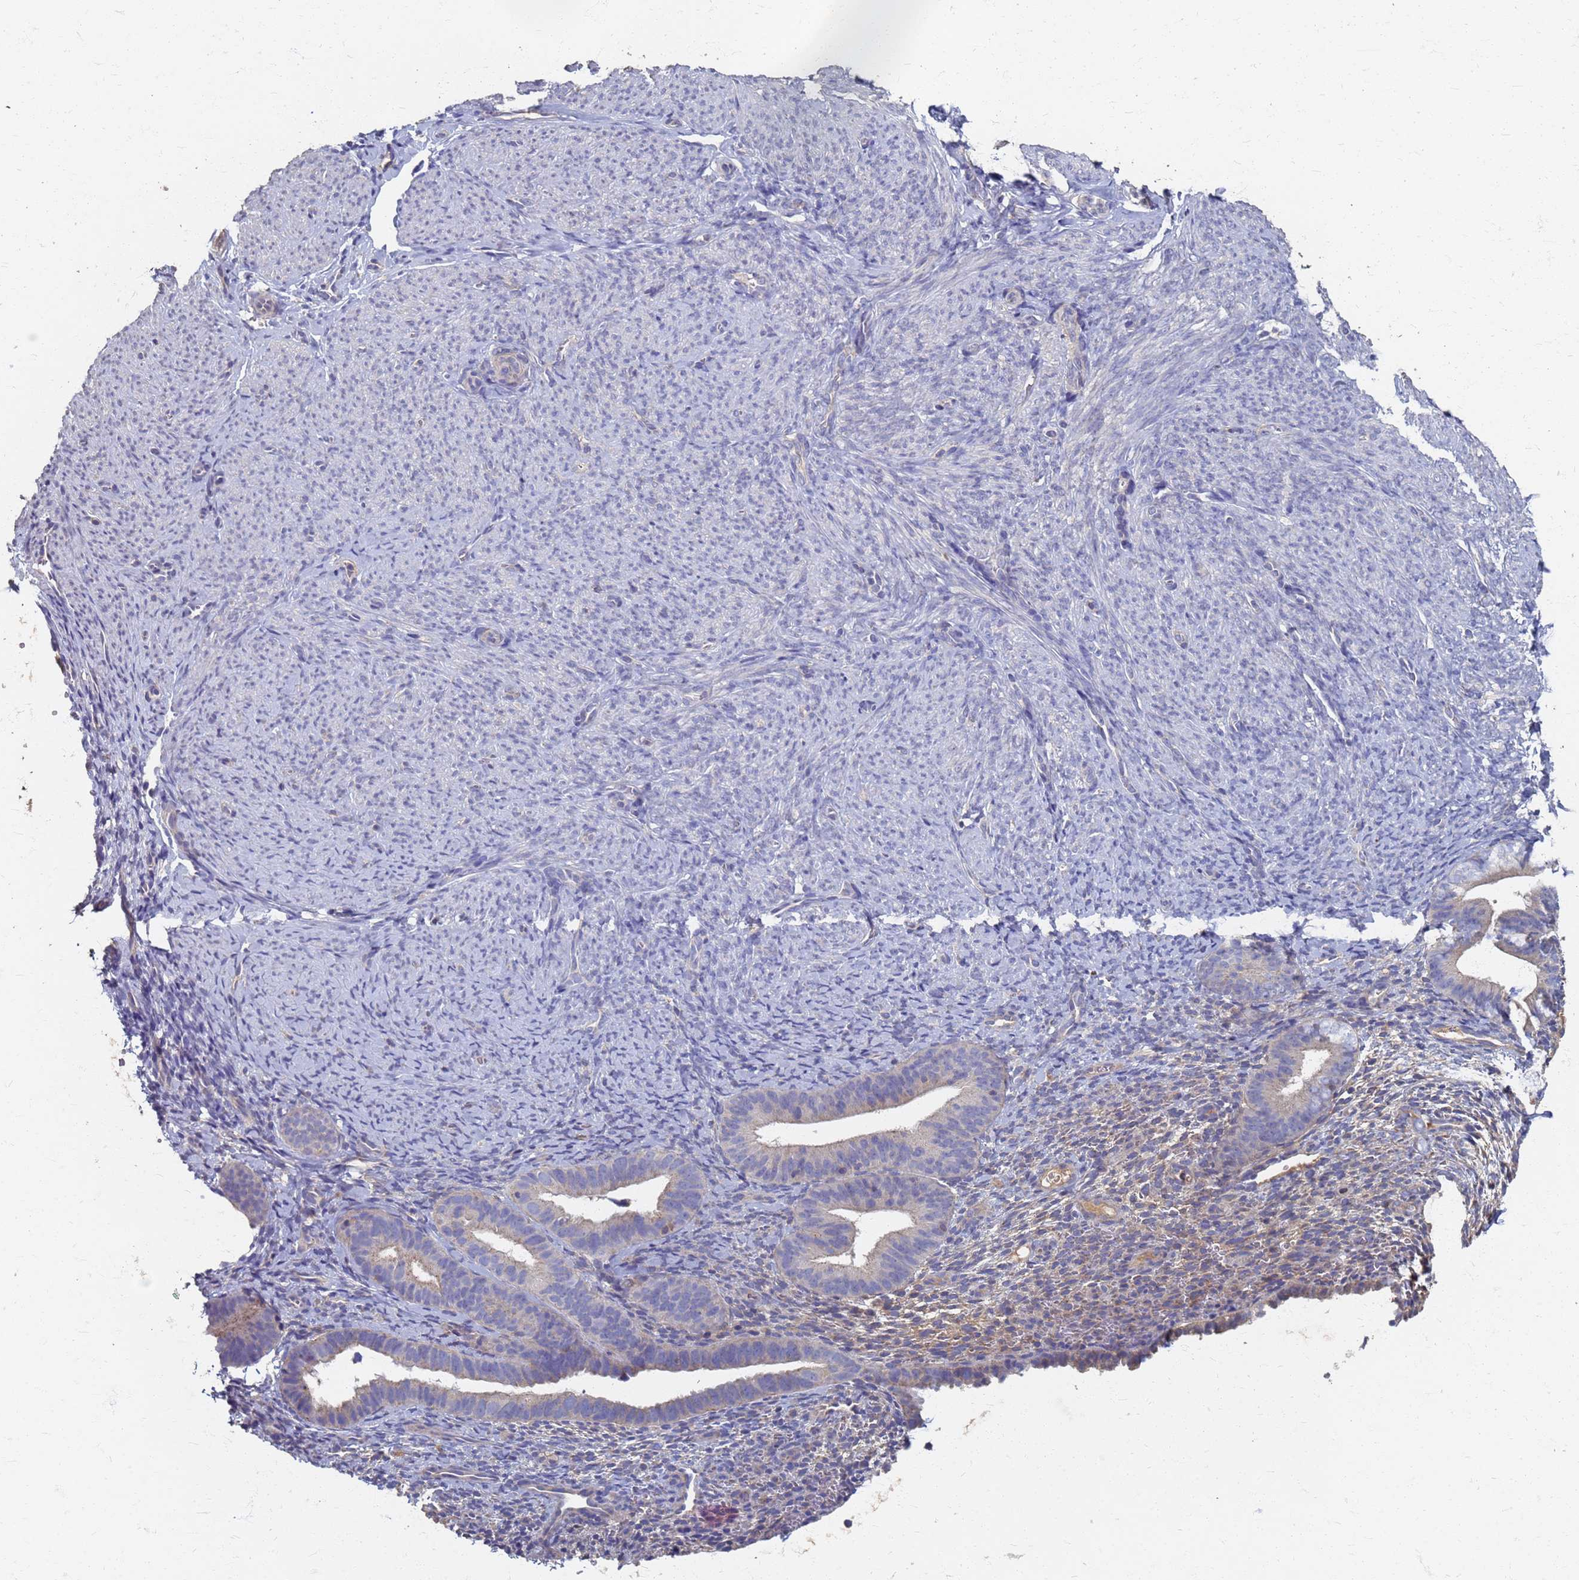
{"staining": {"intensity": "weak", "quantity": "<25%", "location": "cytoplasmic/membranous"}, "tissue": "endometrium", "cell_type": "Cells in endometrial stroma", "image_type": "normal", "snomed": [{"axis": "morphology", "description": "Normal tissue, NOS"}, {"axis": "topography", "description": "Endometrium"}], "caption": "Photomicrograph shows no protein expression in cells in endometrial stroma of unremarkable endometrium. (DAB (3,3'-diaminobenzidine) immunohistochemistry (IHC), high magnification).", "gene": "KRCC1", "patient": {"sex": "female", "age": 65}}